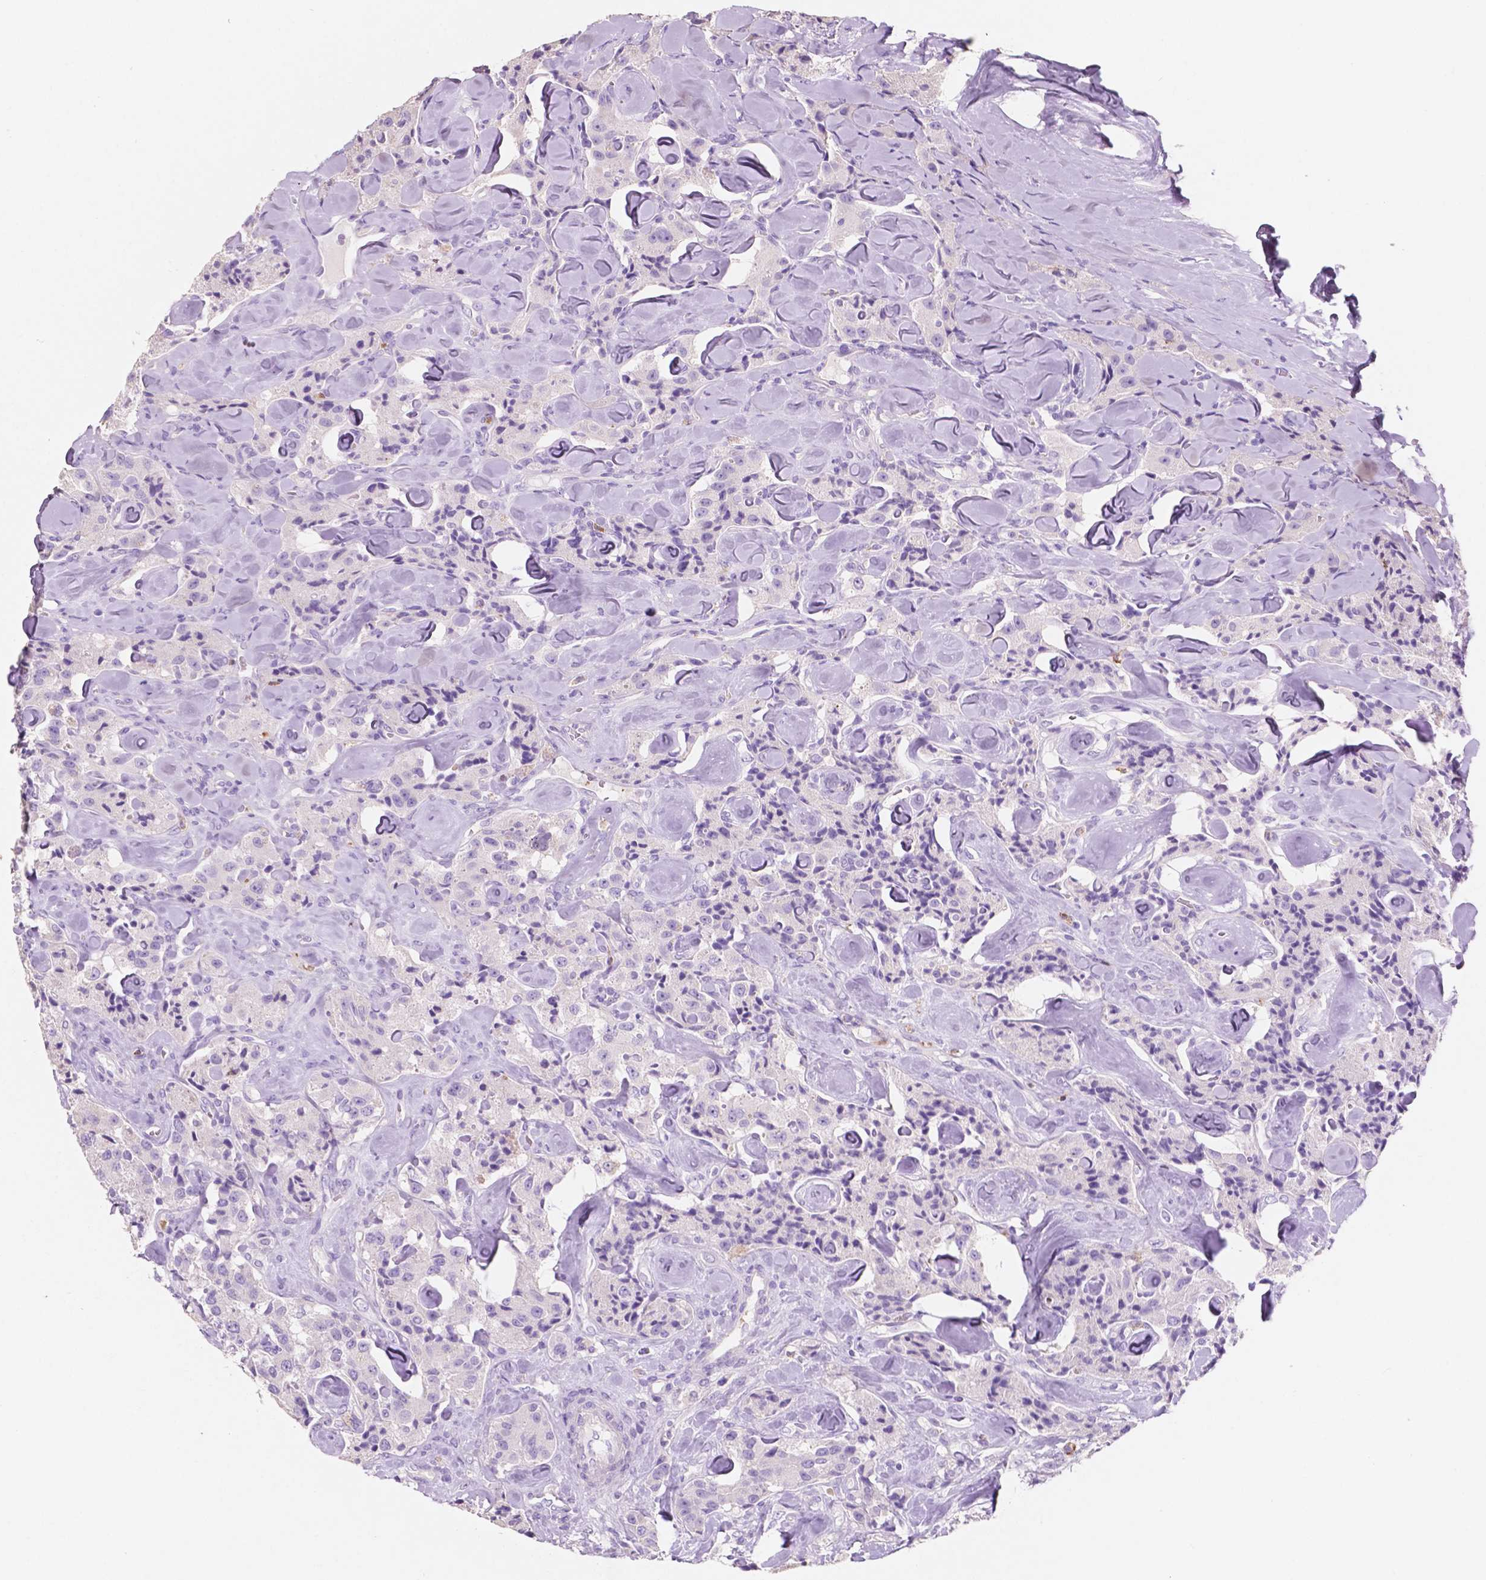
{"staining": {"intensity": "negative", "quantity": "none", "location": "none"}, "tissue": "carcinoid", "cell_type": "Tumor cells", "image_type": "cancer", "snomed": [{"axis": "morphology", "description": "Carcinoid, malignant, NOS"}, {"axis": "topography", "description": "Pancreas"}], "caption": "High power microscopy histopathology image of an immunohistochemistry histopathology image of carcinoid, revealing no significant staining in tumor cells.", "gene": "CUZD1", "patient": {"sex": "male", "age": 41}}